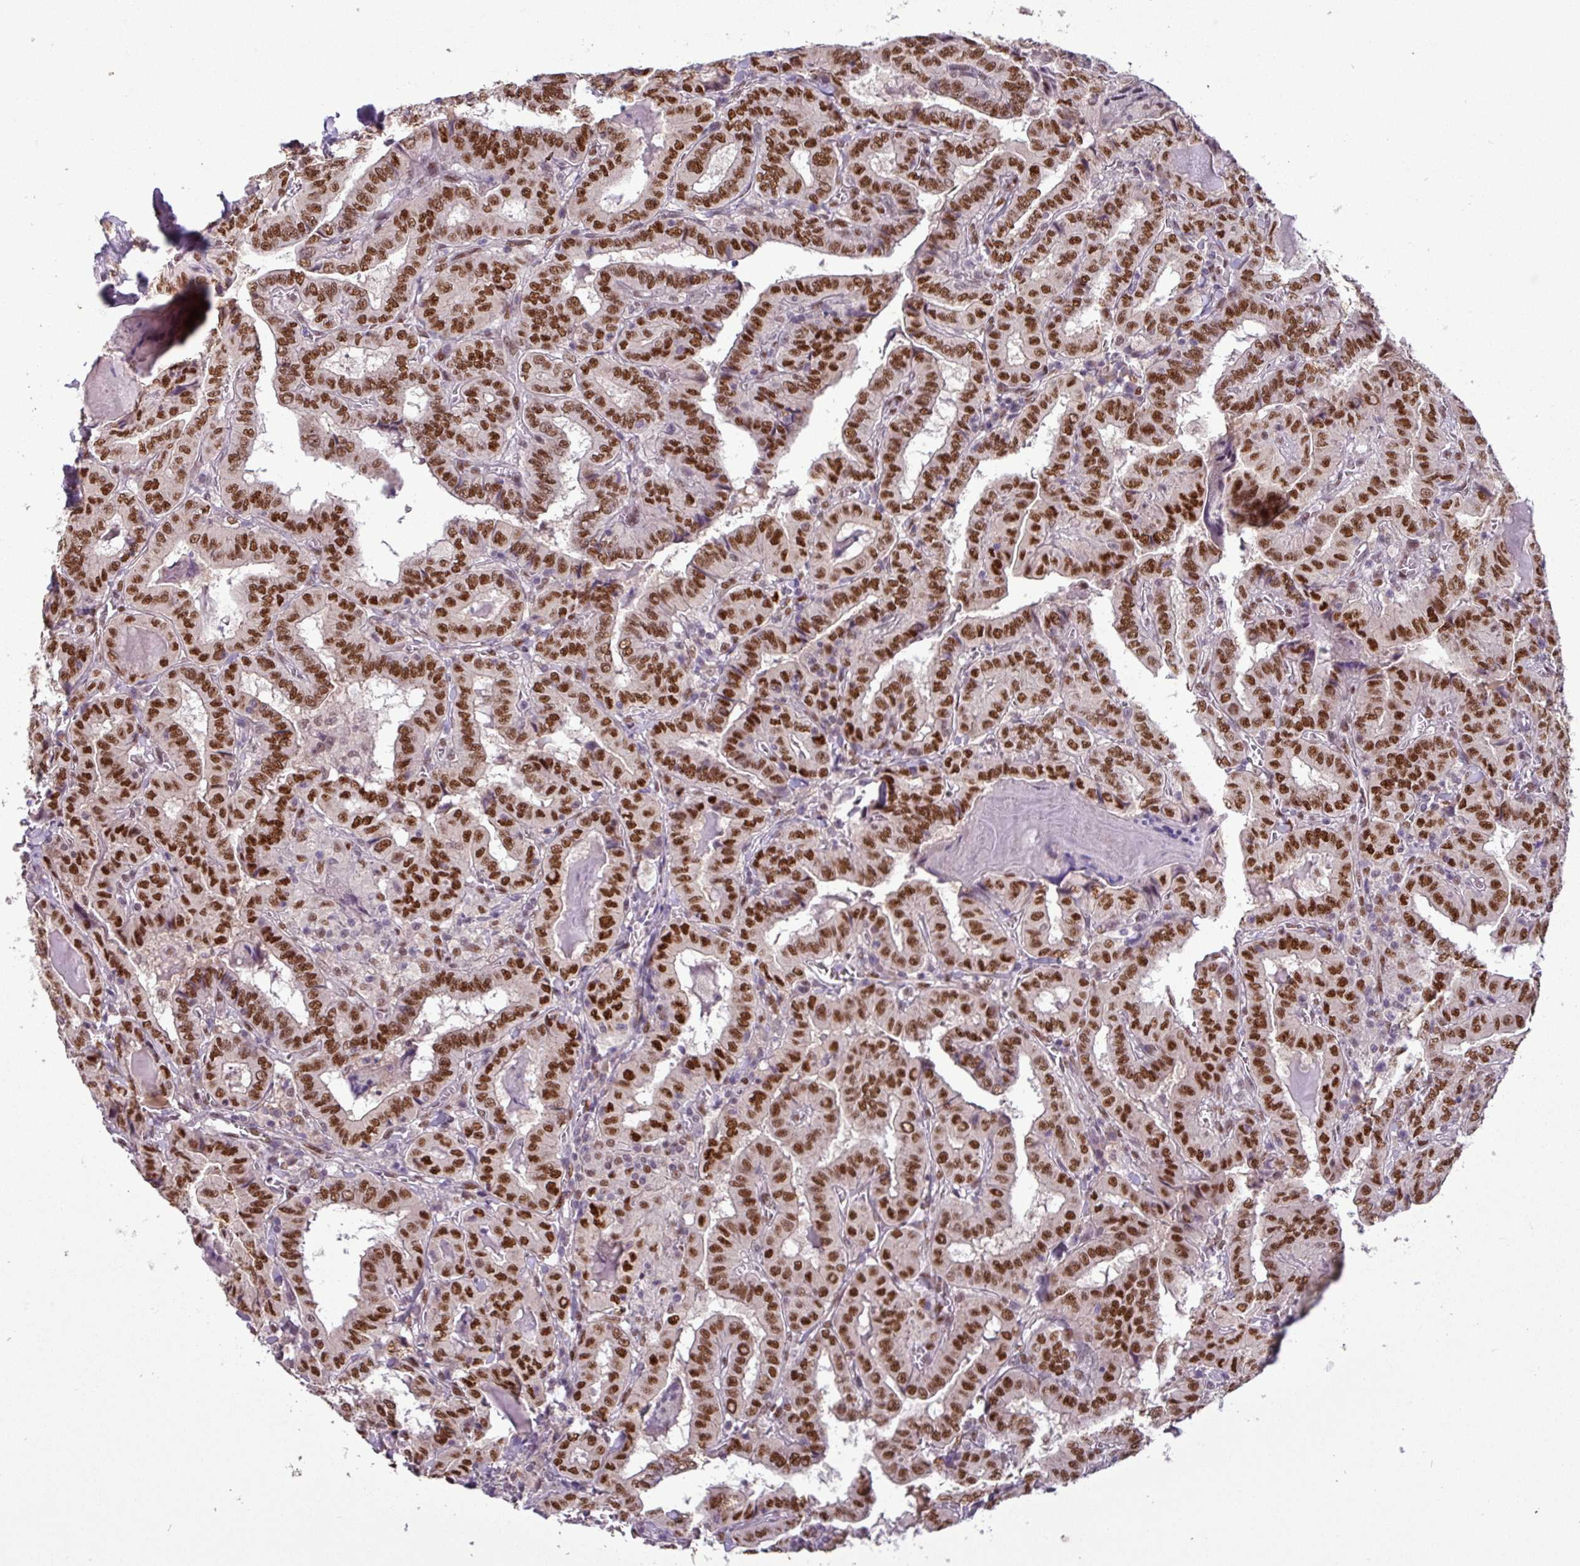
{"staining": {"intensity": "strong", "quantity": ">75%", "location": "nuclear"}, "tissue": "thyroid cancer", "cell_type": "Tumor cells", "image_type": "cancer", "snomed": [{"axis": "morphology", "description": "Papillary adenocarcinoma, NOS"}, {"axis": "topography", "description": "Thyroid gland"}], "caption": "IHC of papillary adenocarcinoma (thyroid) exhibits high levels of strong nuclear staining in about >75% of tumor cells.", "gene": "IRF2BPL", "patient": {"sex": "female", "age": 72}}